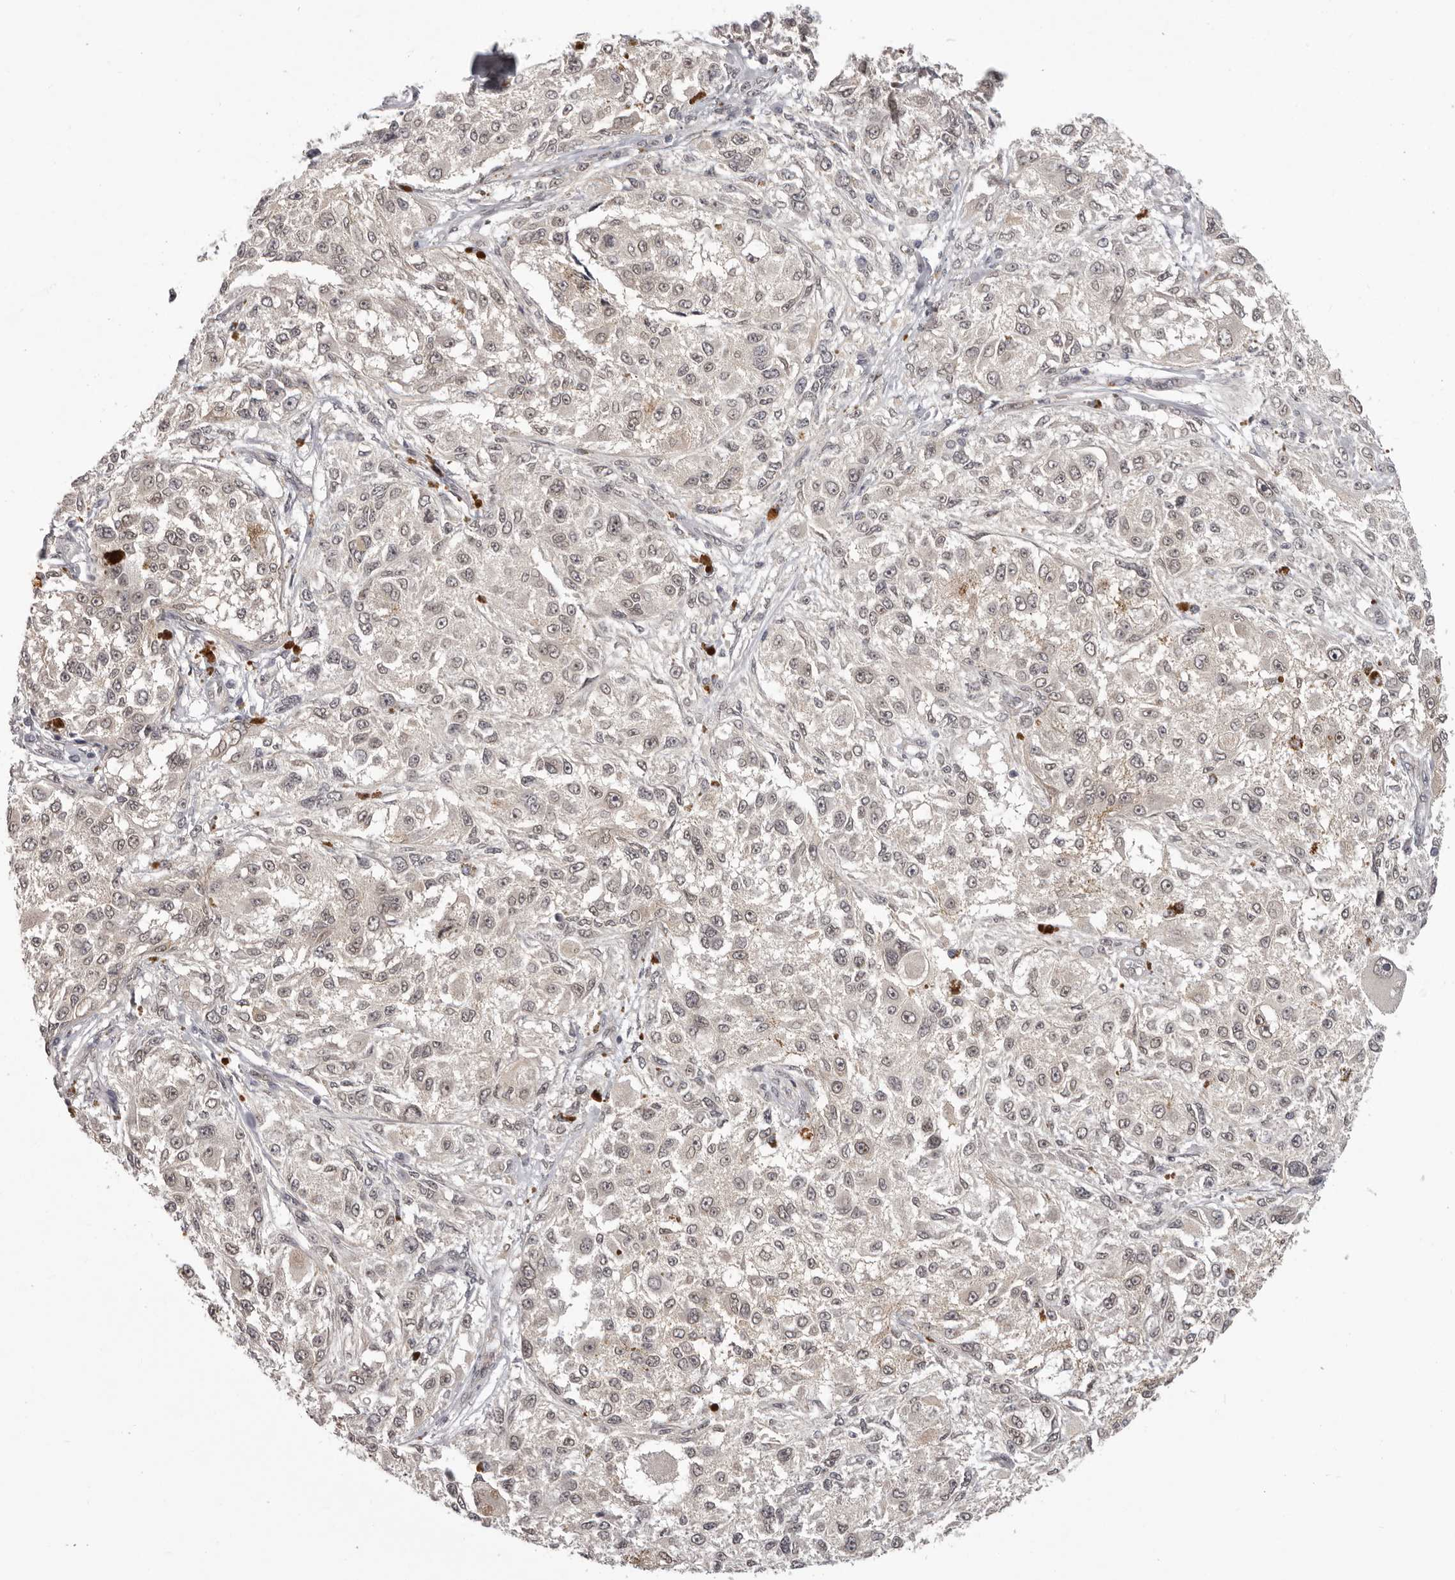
{"staining": {"intensity": "negative", "quantity": "none", "location": "none"}, "tissue": "melanoma", "cell_type": "Tumor cells", "image_type": "cancer", "snomed": [{"axis": "morphology", "description": "Necrosis, NOS"}, {"axis": "morphology", "description": "Malignant melanoma, NOS"}, {"axis": "topography", "description": "Skin"}], "caption": "Micrograph shows no significant protein positivity in tumor cells of malignant melanoma.", "gene": "RNF2", "patient": {"sex": "female", "age": 87}}